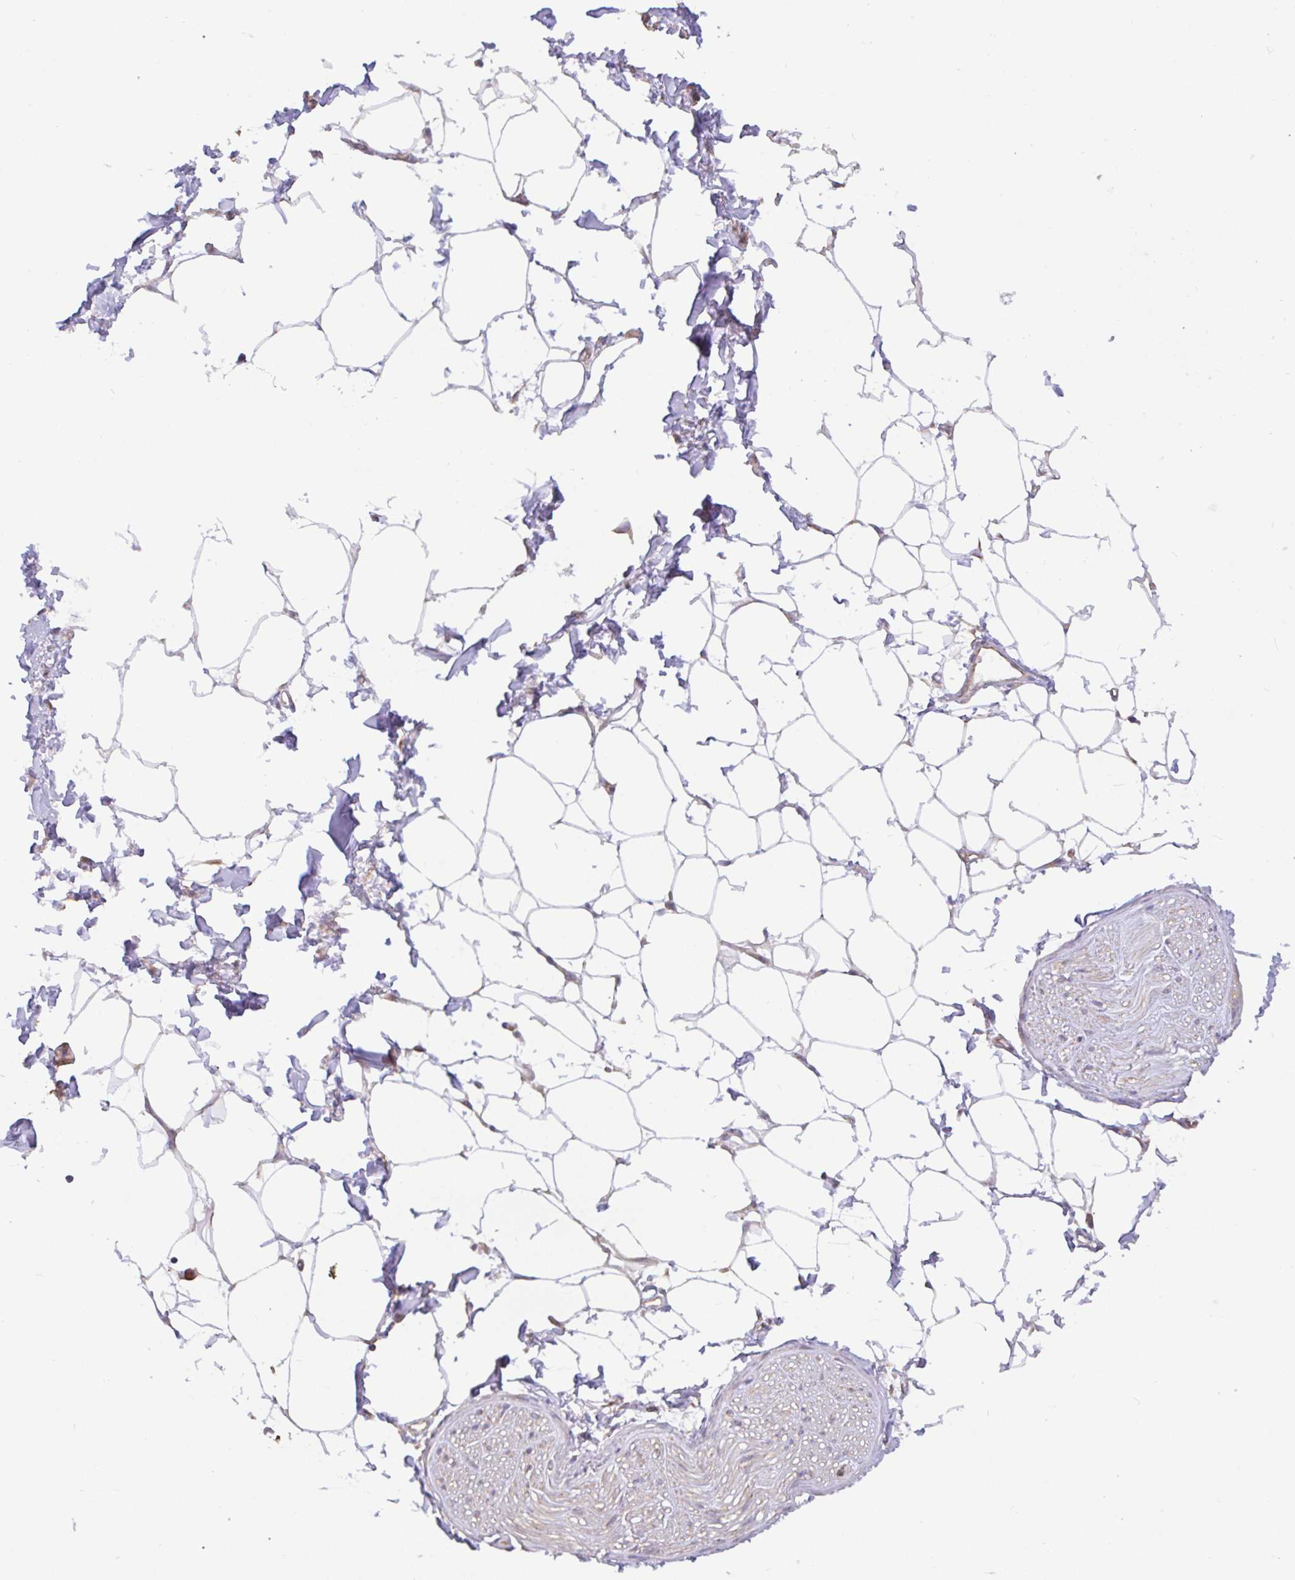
{"staining": {"intensity": "negative", "quantity": "none", "location": "none"}, "tissue": "adipose tissue", "cell_type": "Adipocytes", "image_type": "normal", "snomed": [{"axis": "morphology", "description": "Normal tissue, NOS"}, {"axis": "topography", "description": "Vagina"}, {"axis": "topography", "description": "Peripheral nerve tissue"}], "caption": "DAB immunohistochemical staining of unremarkable adipose tissue reveals no significant staining in adipocytes.", "gene": "DLEU7", "patient": {"sex": "female", "age": 71}}